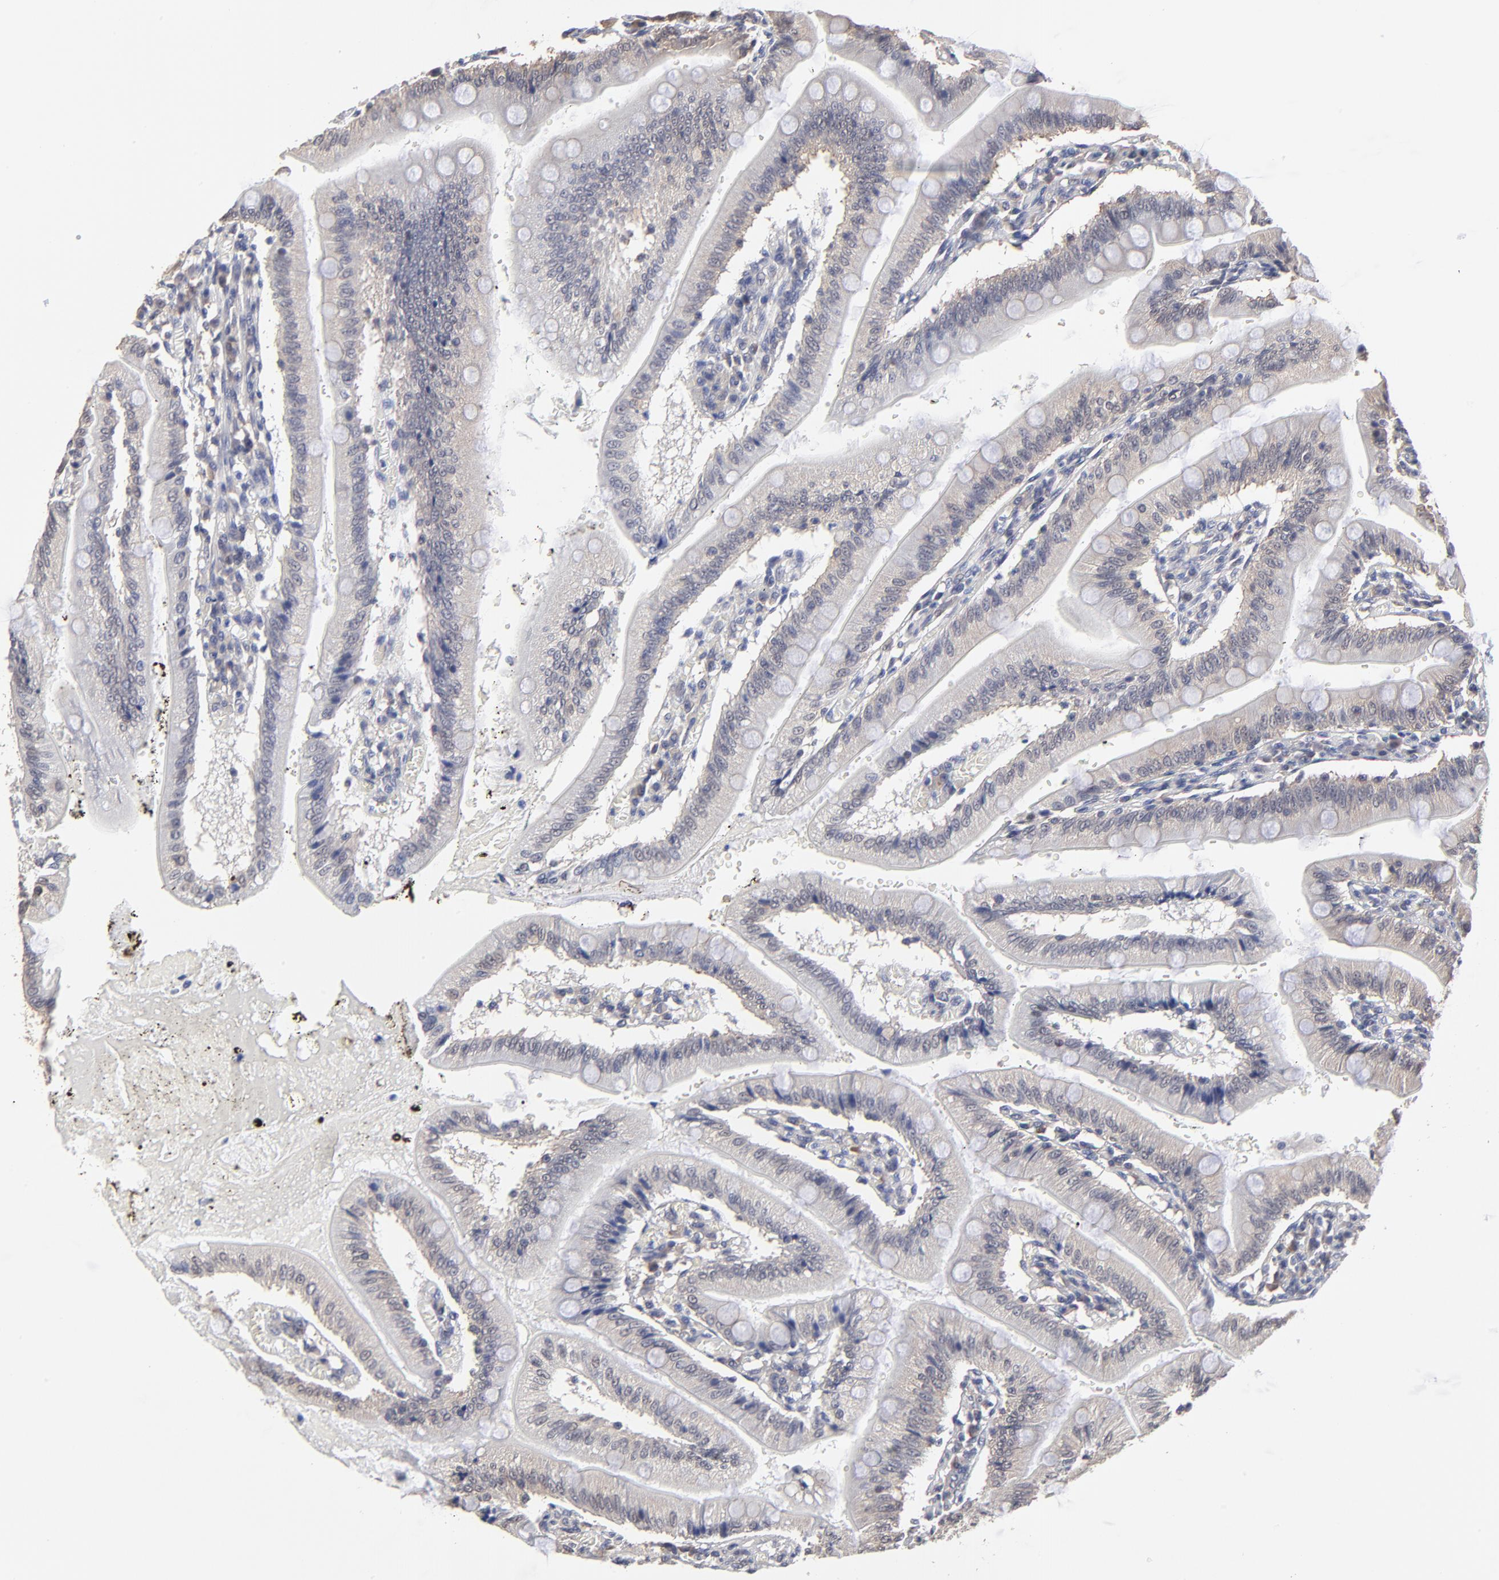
{"staining": {"intensity": "moderate", "quantity": "25%-75%", "location": "cytoplasmic/membranous"}, "tissue": "small intestine", "cell_type": "Glandular cells", "image_type": "normal", "snomed": [{"axis": "morphology", "description": "Normal tissue, NOS"}, {"axis": "topography", "description": "Small intestine"}], "caption": "The histopathology image reveals a brown stain indicating the presence of a protein in the cytoplasmic/membranous of glandular cells in small intestine.", "gene": "CCT2", "patient": {"sex": "male", "age": 71}}